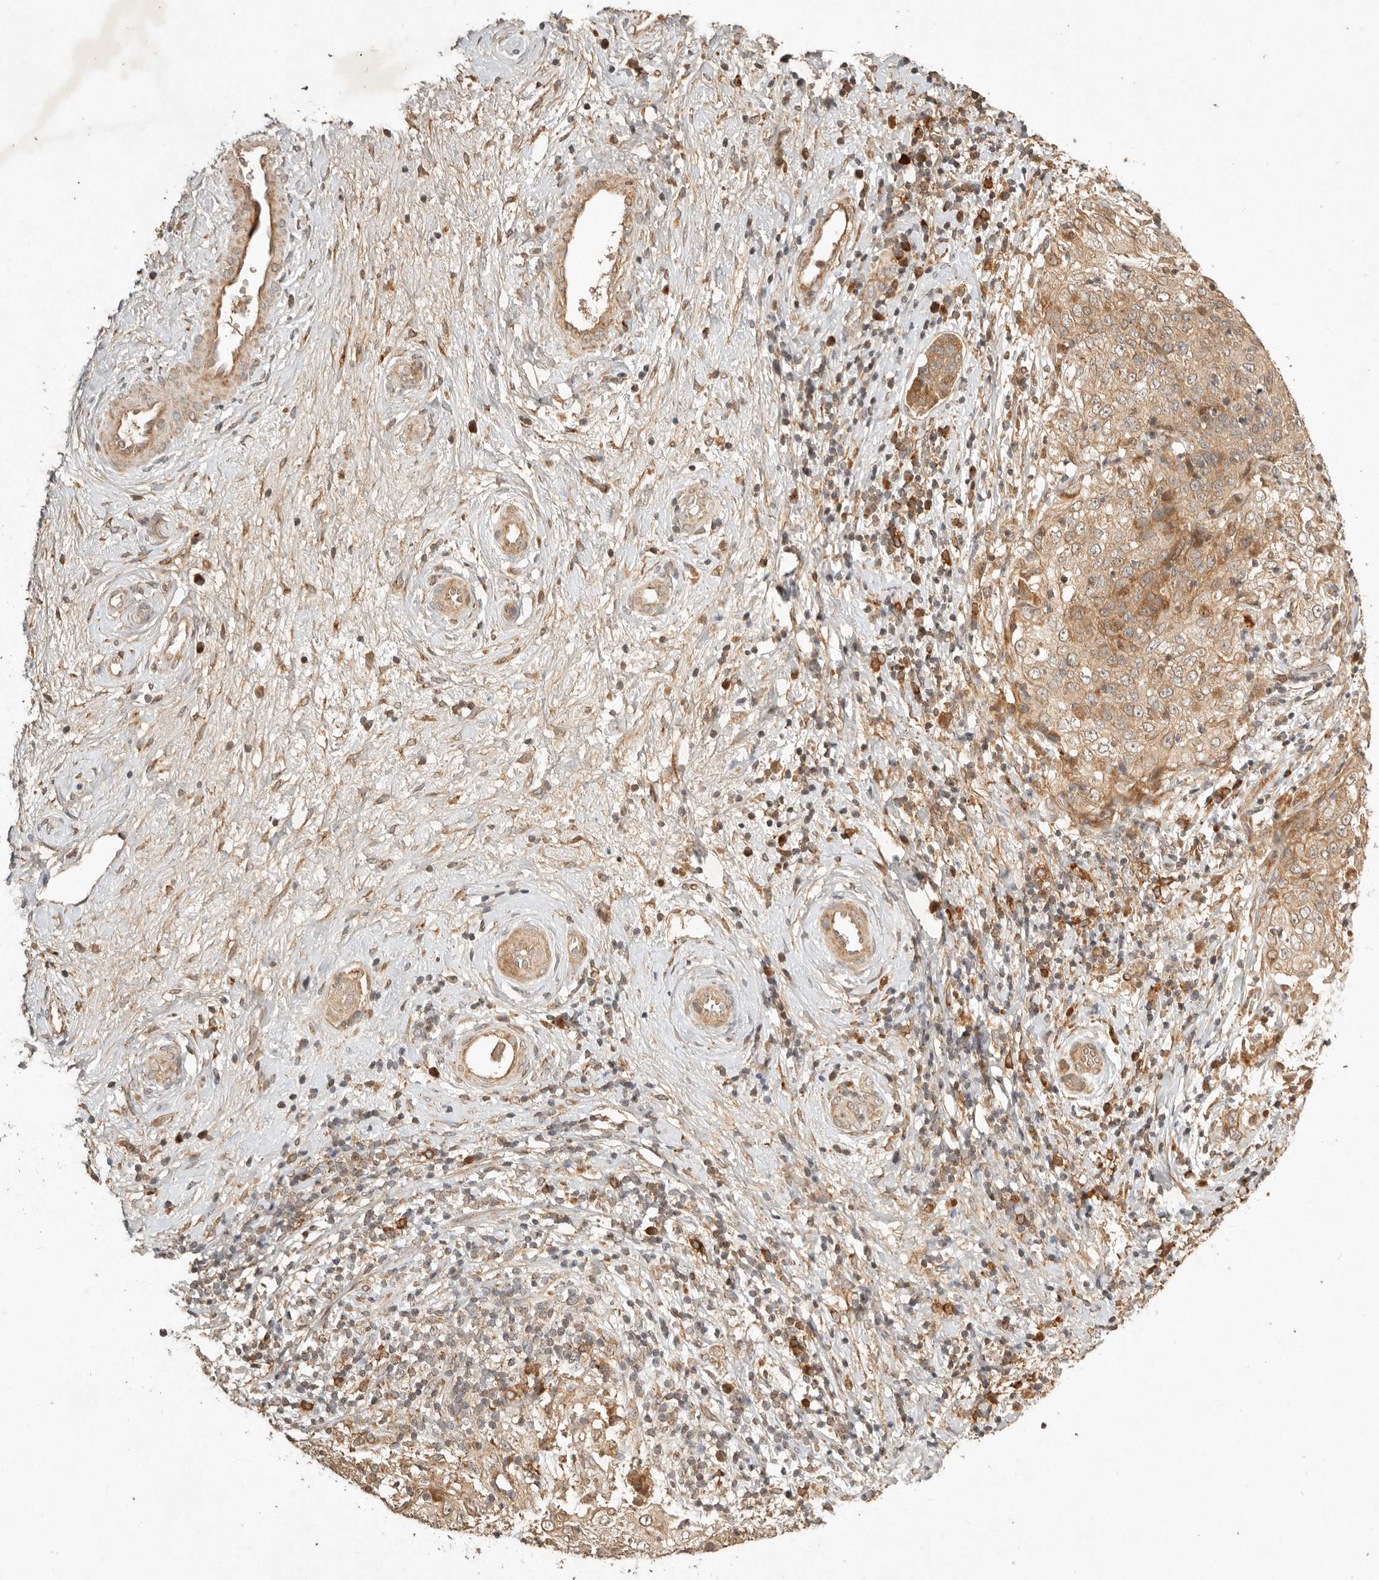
{"staining": {"intensity": "weak", "quantity": "25%-75%", "location": "cytoplasmic/membranous"}, "tissue": "cervical cancer", "cell_type": "Tumor cells", "image_type": "cancer", "snomed": [{"axis": "morphology", "description": "Squamous cell carcinoma, NOS"}, {"axis": "topography", "description": "Cervix"}], "caption": "Brown immunohistochemical staining in cervical cancer shows weak cytoplasmic/membranous staining in about 25%-75% of tumor cells.", "gene": "CLEC4C", "patient": {"sex": "female", "age": 48}}